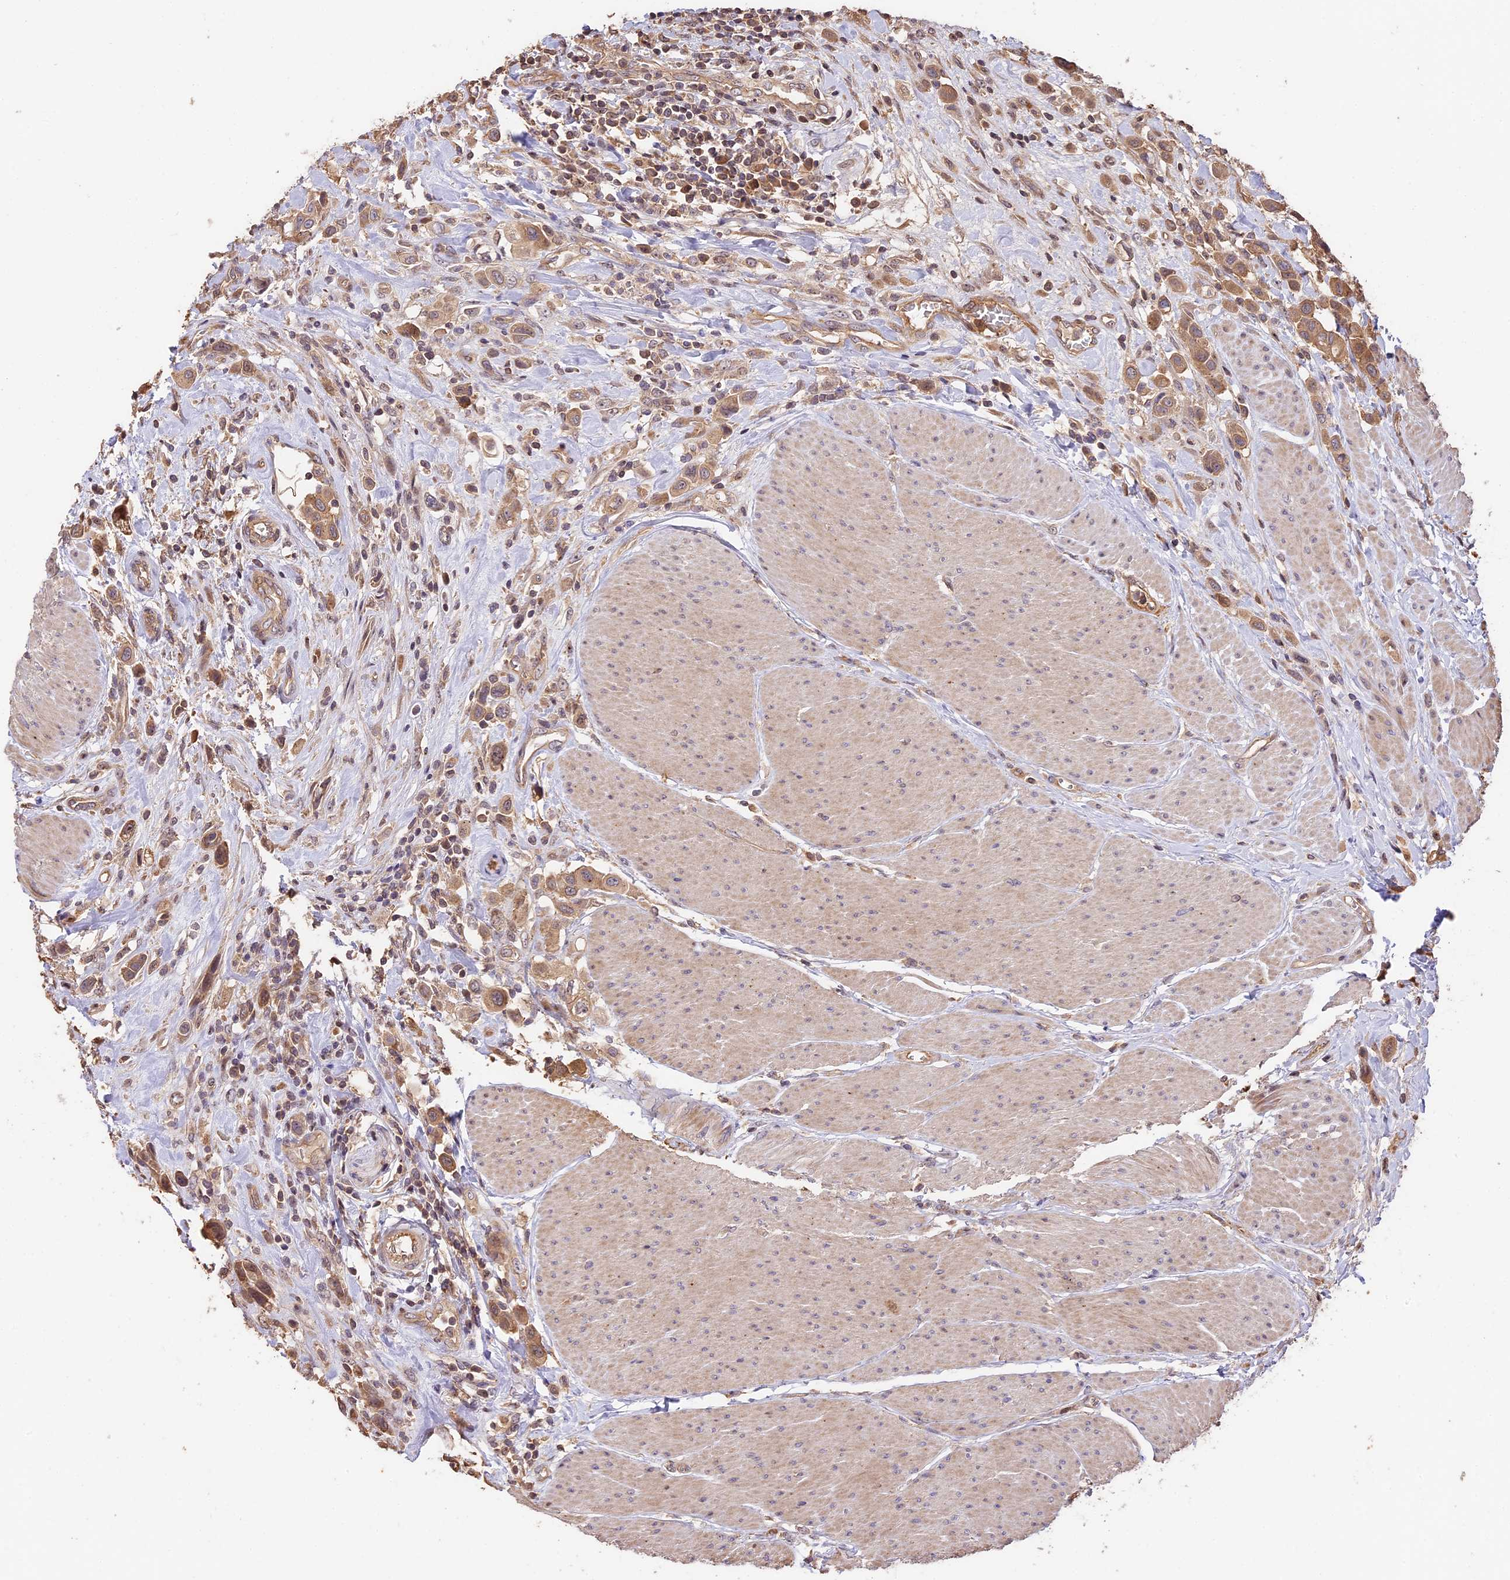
{"staining": {"intensity": "moderate", "quantity": ">75%", "location": "cytoplasmic/membranous"}, "tissue": "urothelial cancer", "cell_type": "Tumor cells", "image_type": "cancer", "snomed": [{"axis": "morphology", "description": "Urothelial carcinoma, High grade"}, {"axis": "topography", "description": "Urinary bladder"}], "caption": "IHC of human urothelial carcinoma (high-grade) shows medium levels of moderate cytoplasmic/membranous staining in approximately >75% of tumor cells.", "gene": "PPP1R37", "patient": {"sex": "male", "age": 50}}